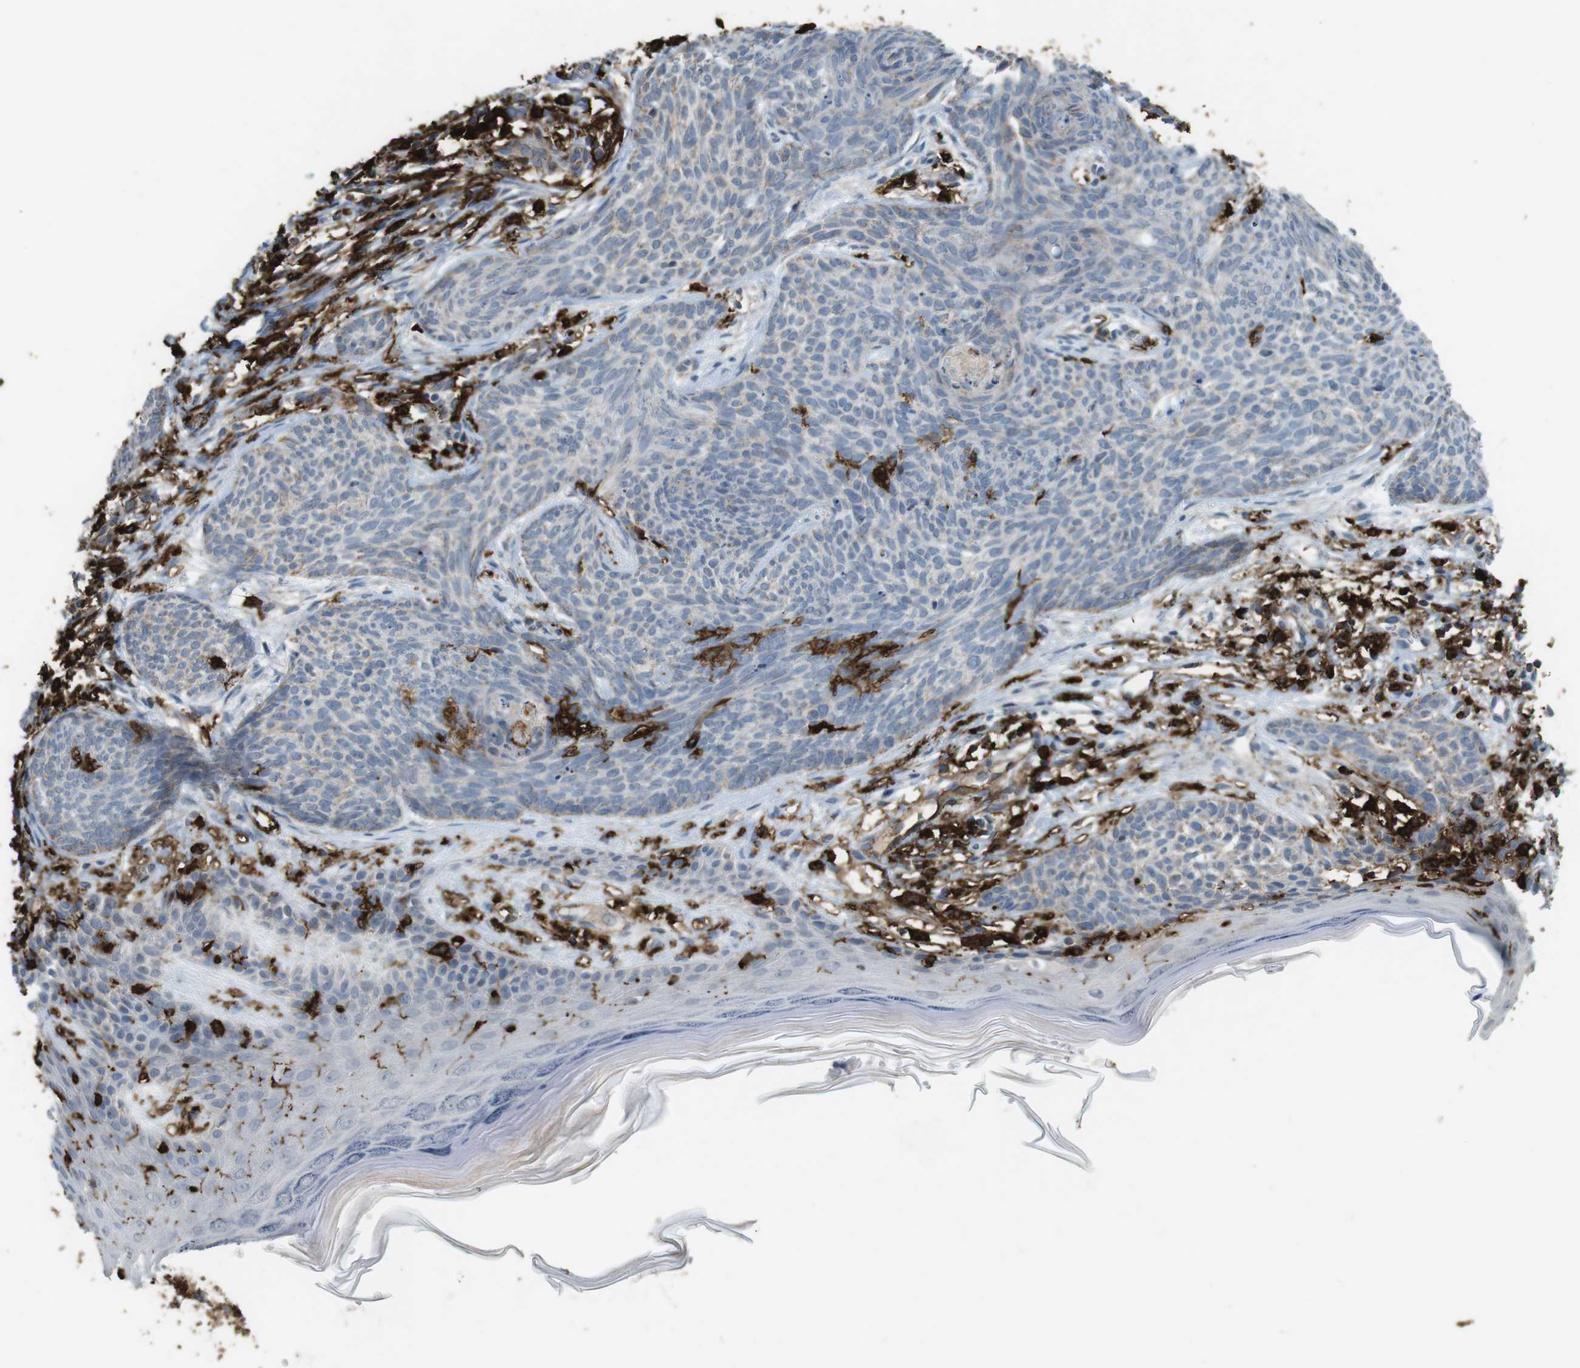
{"staining": {"intensity": "weak", "quantity": "25%-75%", "location": "cytoplasmic/membranous"}, "tissue": "skin cancer", "cell_type": "Tumor cells", "image_type": "cancer", "snomed": [{"axis": "morphology", "description": "Basal cell carcinoma"}, {"axis": "topography", "description": "Skin"}], "caption": "Immunohistochemistry (IHC) photomicrograph of skin basal cell carcinoma stained for a protein (brown), which reveals low levels of weak cytoplasmic/membranous expression in about 25%-75% of tumor cells.", "gene": "HLA-DRA", "patient": {"sex": "female", "age": 59}}